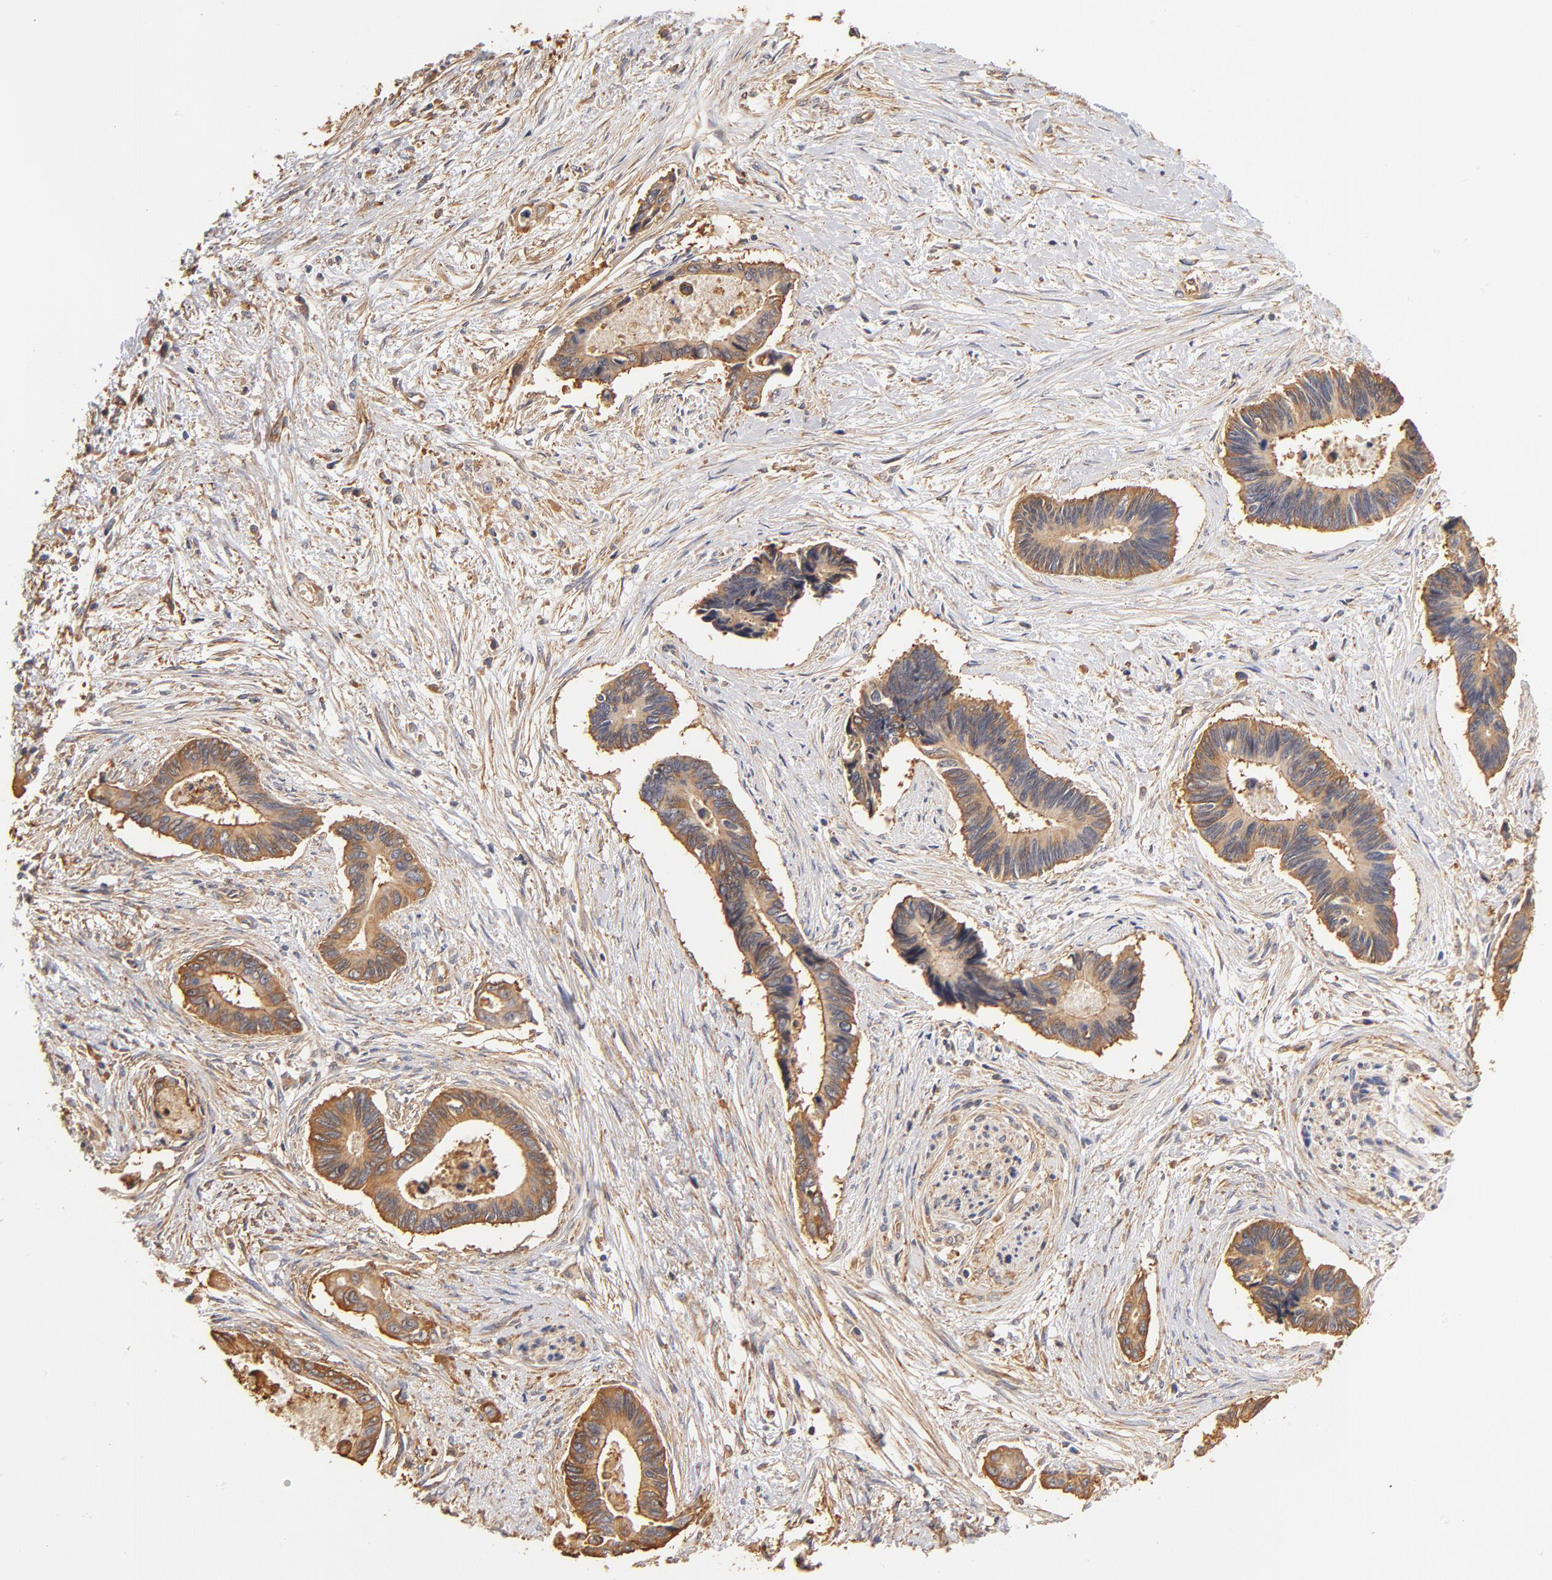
{"staining": {"intensity": "moderate", "quantity": "25%-75%", "location": "cytoplasmic/membranous"}, "tissue": "pancreatic cancer", "cell_type": "Tumor cells", "image_type": "cancer", "snomed": [{"axis": "morphology", "description": "Adenocarcinoma, NOS"}, {"axis": "topography", "description": "Pancreas"}], "caption": "Immunohistochemistry (IHC) photomicrograph of human pancreatic adenocarcinoma stained for a protein (brown), which exhibits medium levels of moderate cytoplasmic/membranous expression in about 25%-75% of tumor cells.", "gene": "FCMR", "patient": {"sex": "female", "age": 70}}